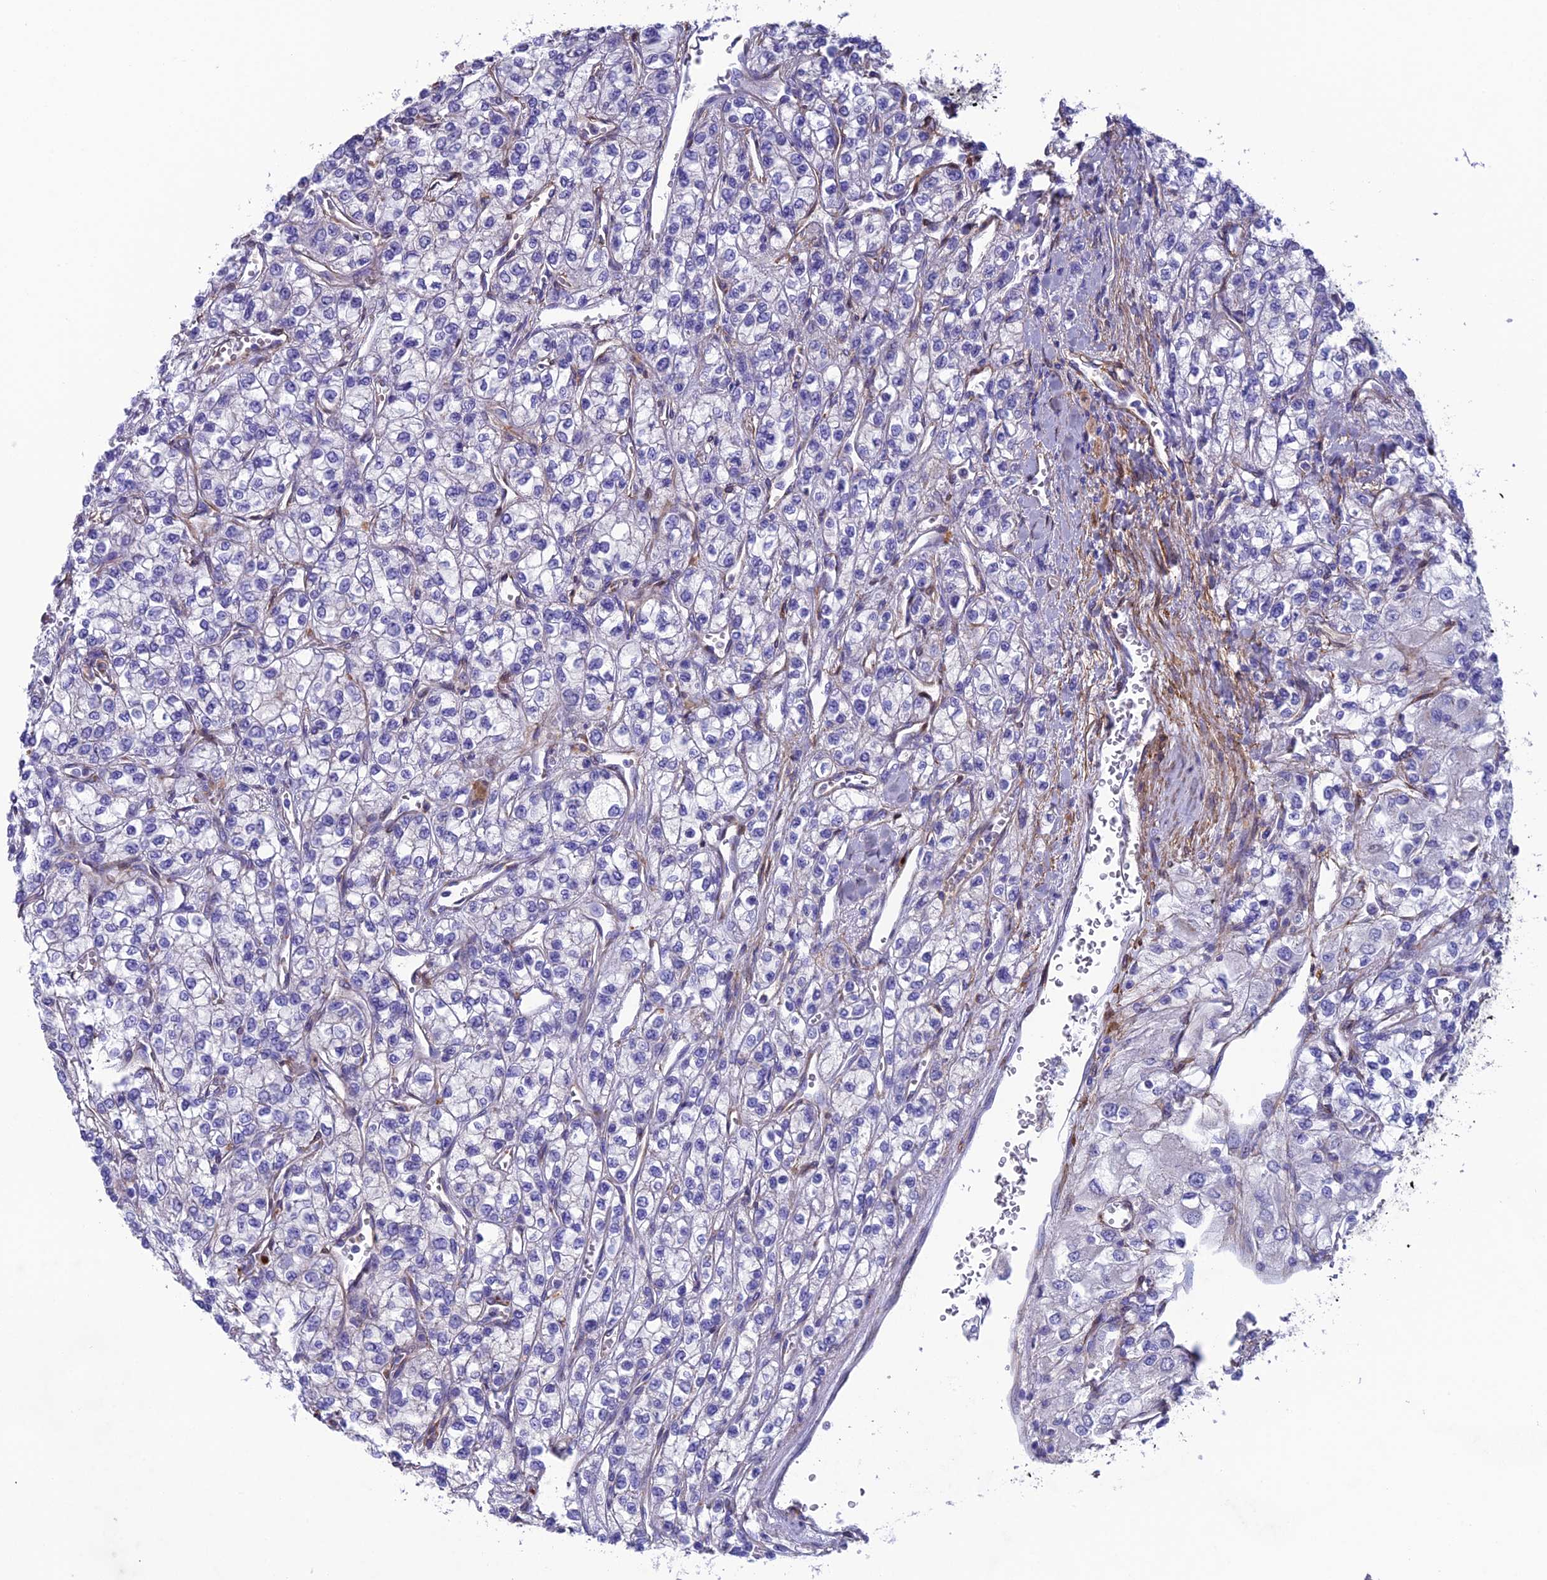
{"staining": {"intensity": "negative", "quantity": "none", "location": "none"}, "tissue": "renal cancer", "cell_type": "Tumor cells", "image_type": "cancer", "snomed": [{"axis": "morphology", "description": "Adenocarcinoma, NOS"}, {"axis": "topography", "description": "Kidney"}], "caption": "Immunohistochemistry (IHC) image of adenocarcinoma (renal) stained for a protein (brown), which displays no expression in tumor cells.", "gene": "TNS1", "patient": {"sex": "male", "age": 80}}